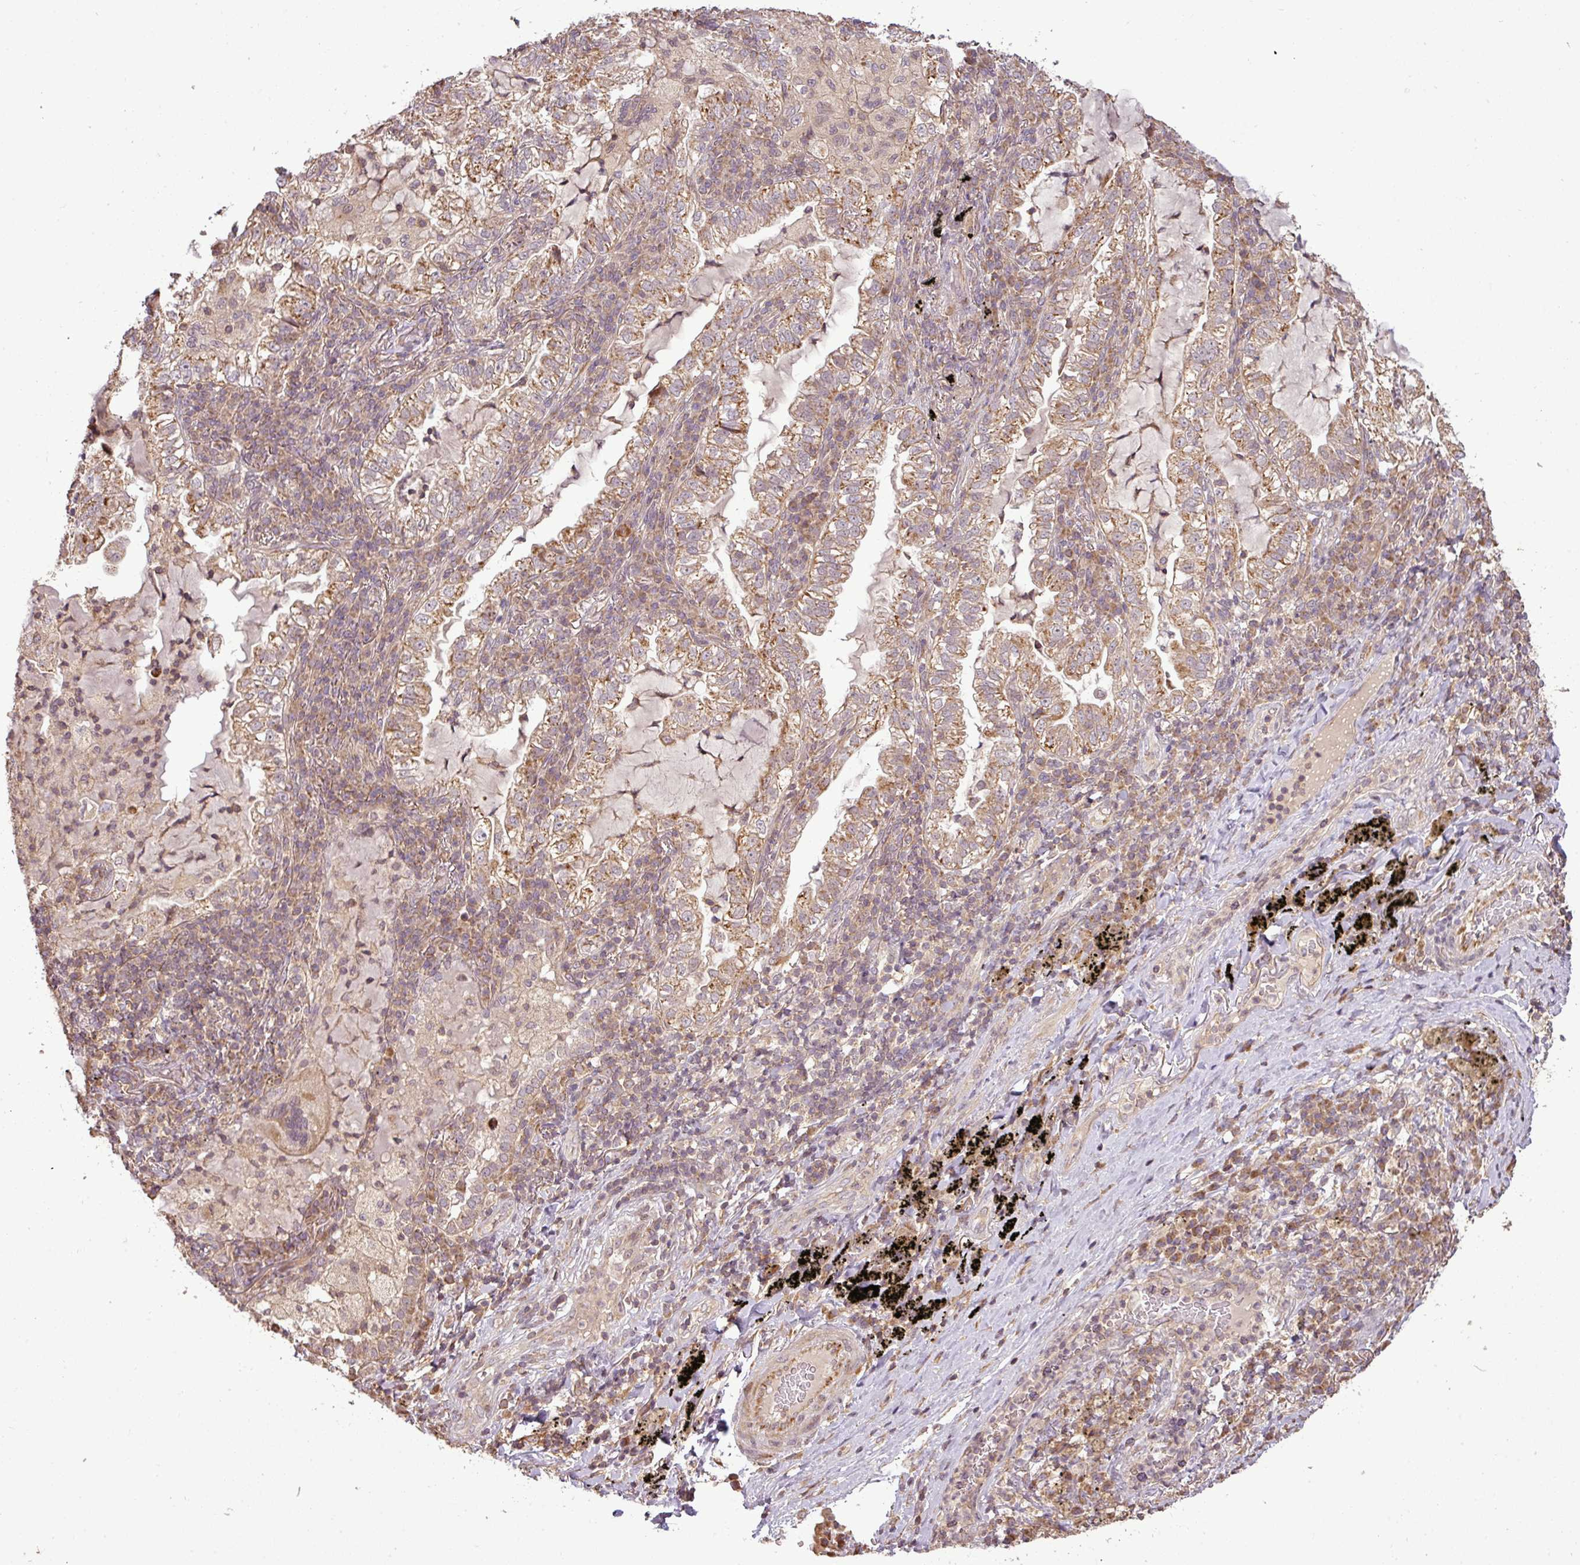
{"staining": {"intensity": "moderate", "quantity": ">75%", "location": "cytoplasmic/membranous"}, "tissue": "lung cancer", "cell_type": "Tumor cells", "image_type": "cancer", "snomed": [{"axis": "morphology", "description": "Adenocarcinoma, NOS"}, {"axis": "topography", "description": "Lung"}], "caption": "A brown stain highlights moderate cytoplasmic/membranous positivity of a protein in human lung cancer (adenocarcinoma) tumor cells.", "gene": "FAIM", "patient": {"sex": "female", "age": 73}}